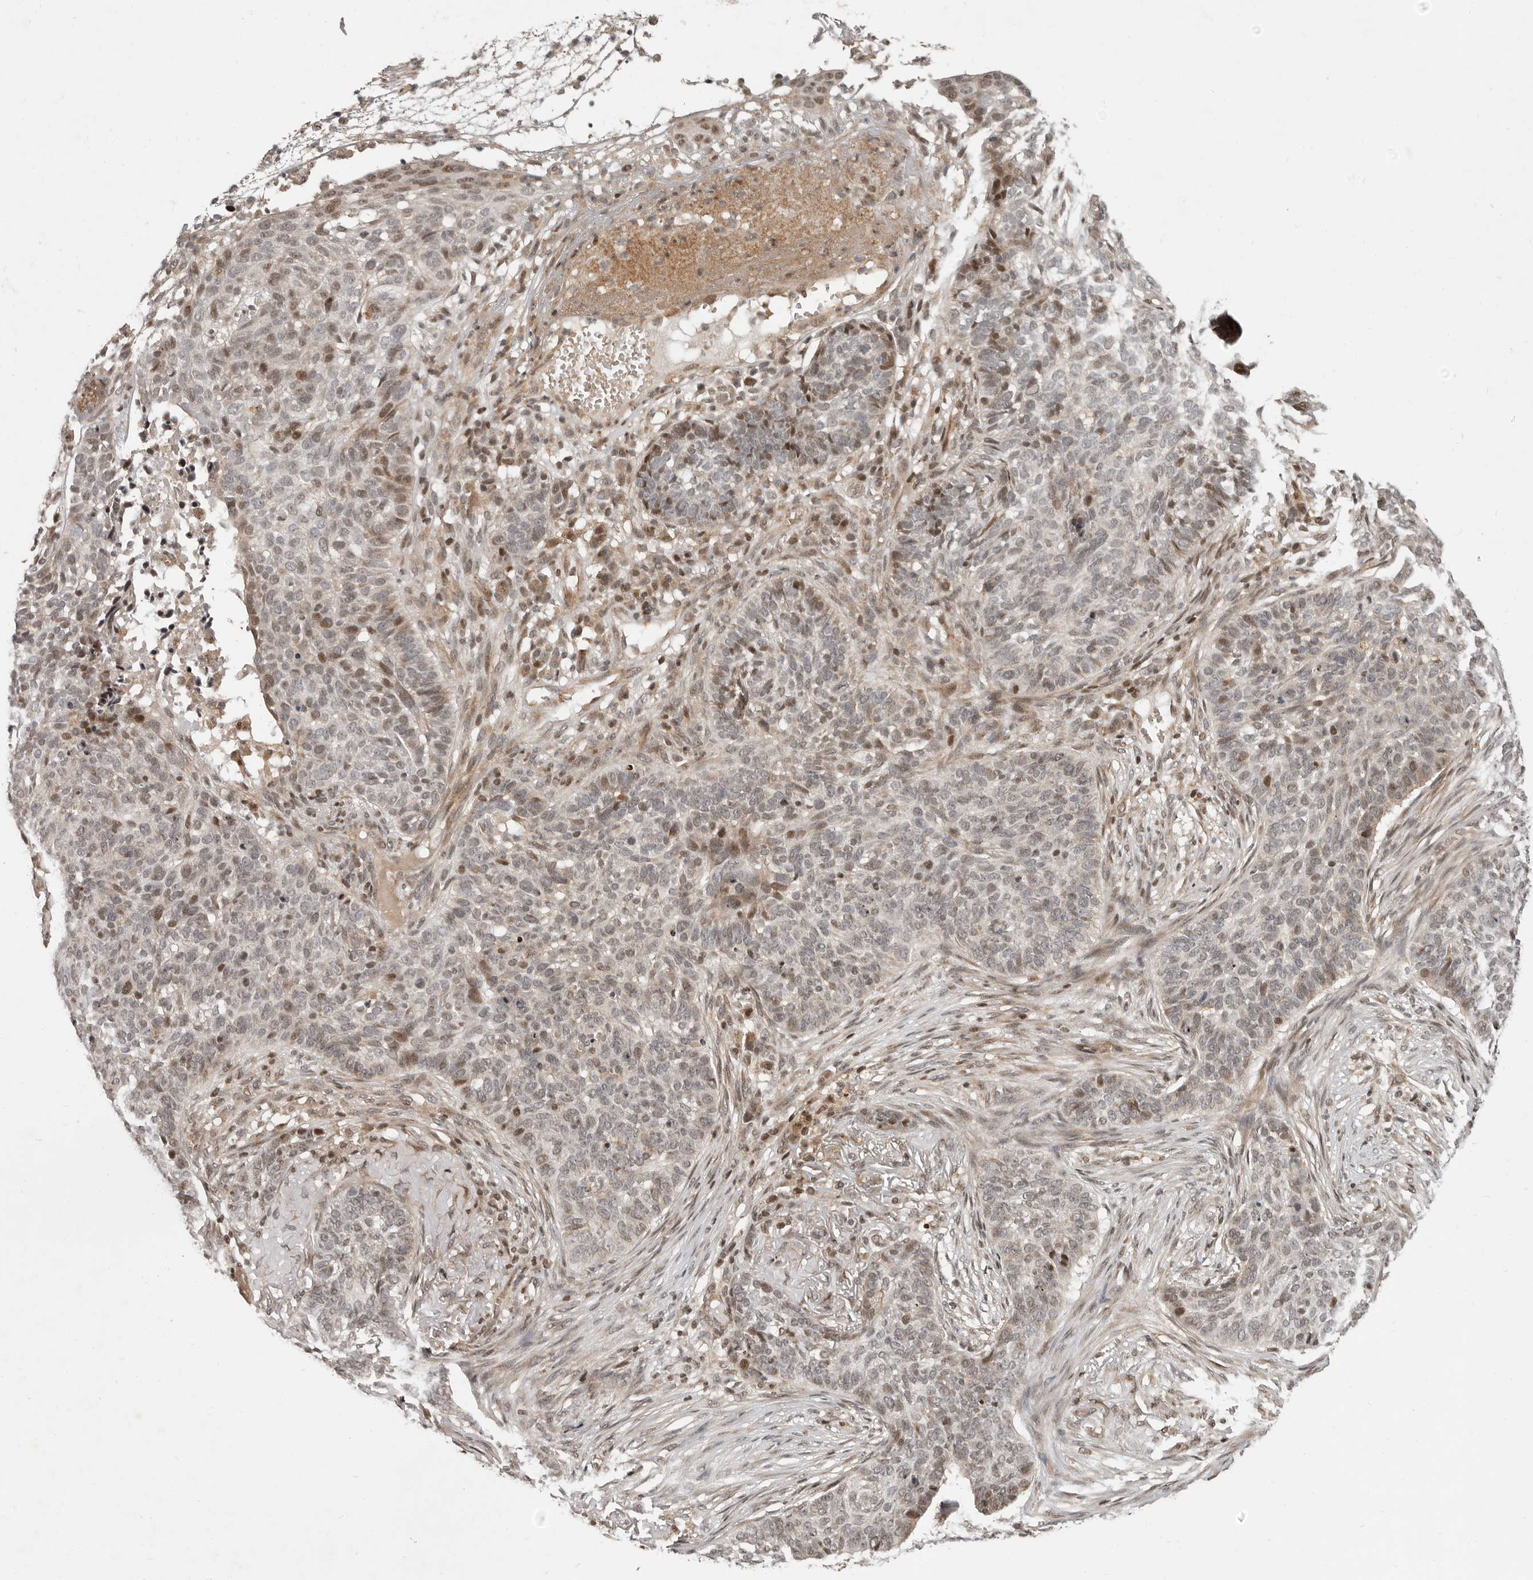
{"staining": {"intensity": "moderate", "quantity": "25%-75%", "location": "nuclear"}, "tissue": "skin cancer", "cell_type": "Tumor cells", "image_type": "cancer", "snomed": [{"axis": "morphology", "description": "Basal cell carcinoma"}, {"axis": "topography", "description": "Skin"}], "caption": "The image displays staining of basal cell carcinoma (skin), revealing moderate nuclear protein staining (brown color) within tumor cells. (brown staining indicates protein expression, while blue staining denotes nuclei).", "gene": "RABIF", "patient": {"sex": "male", "age": 85}}